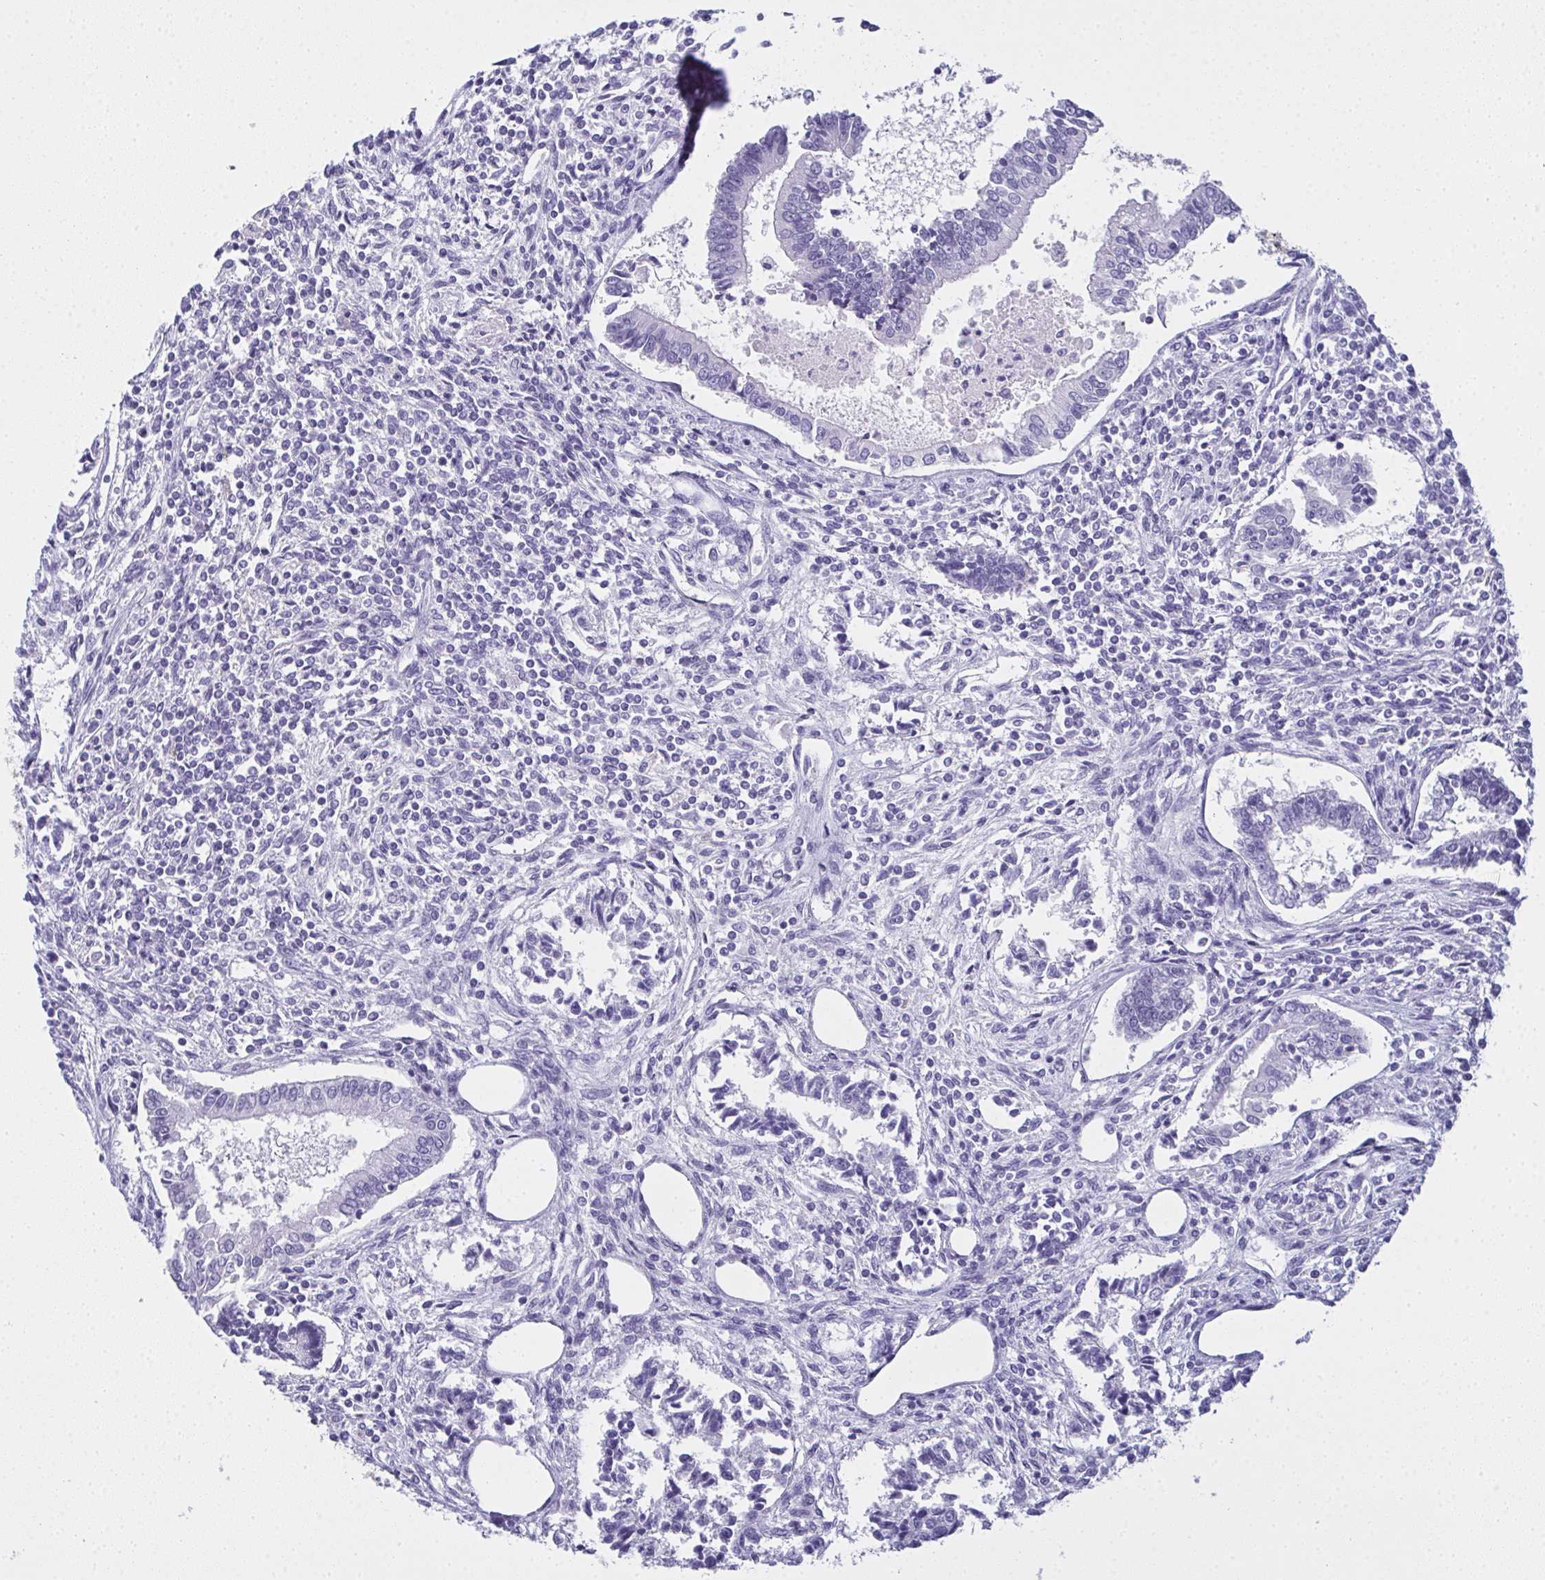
{"staining": {"intensity": "negative", "quantity": "none", "location": "none"}, "tissue": "testis cancer", "cell_type": "Tumor cells", "image_type": "cancer", "snomed": [{"axis": "morphology", "description": "Carcinoma, Embryonal, NOS"}, {"axis": "topography", "description": "Testis"}], "caption": "High magnification brightfield microscopy of embryonal carcinoma (testis) stained with DAB (brown) and counterstained with hematoxylin (blue): tumor cells show no significant positivity. (Stains: DAB (3,3'-diaminobenzidine) IHC with hematoxylin counter stain, Microscopy: brightfield microscopy at high magnification).", "gene": "SLC36A2", "patient": {"sex": "male", "age": 37}}